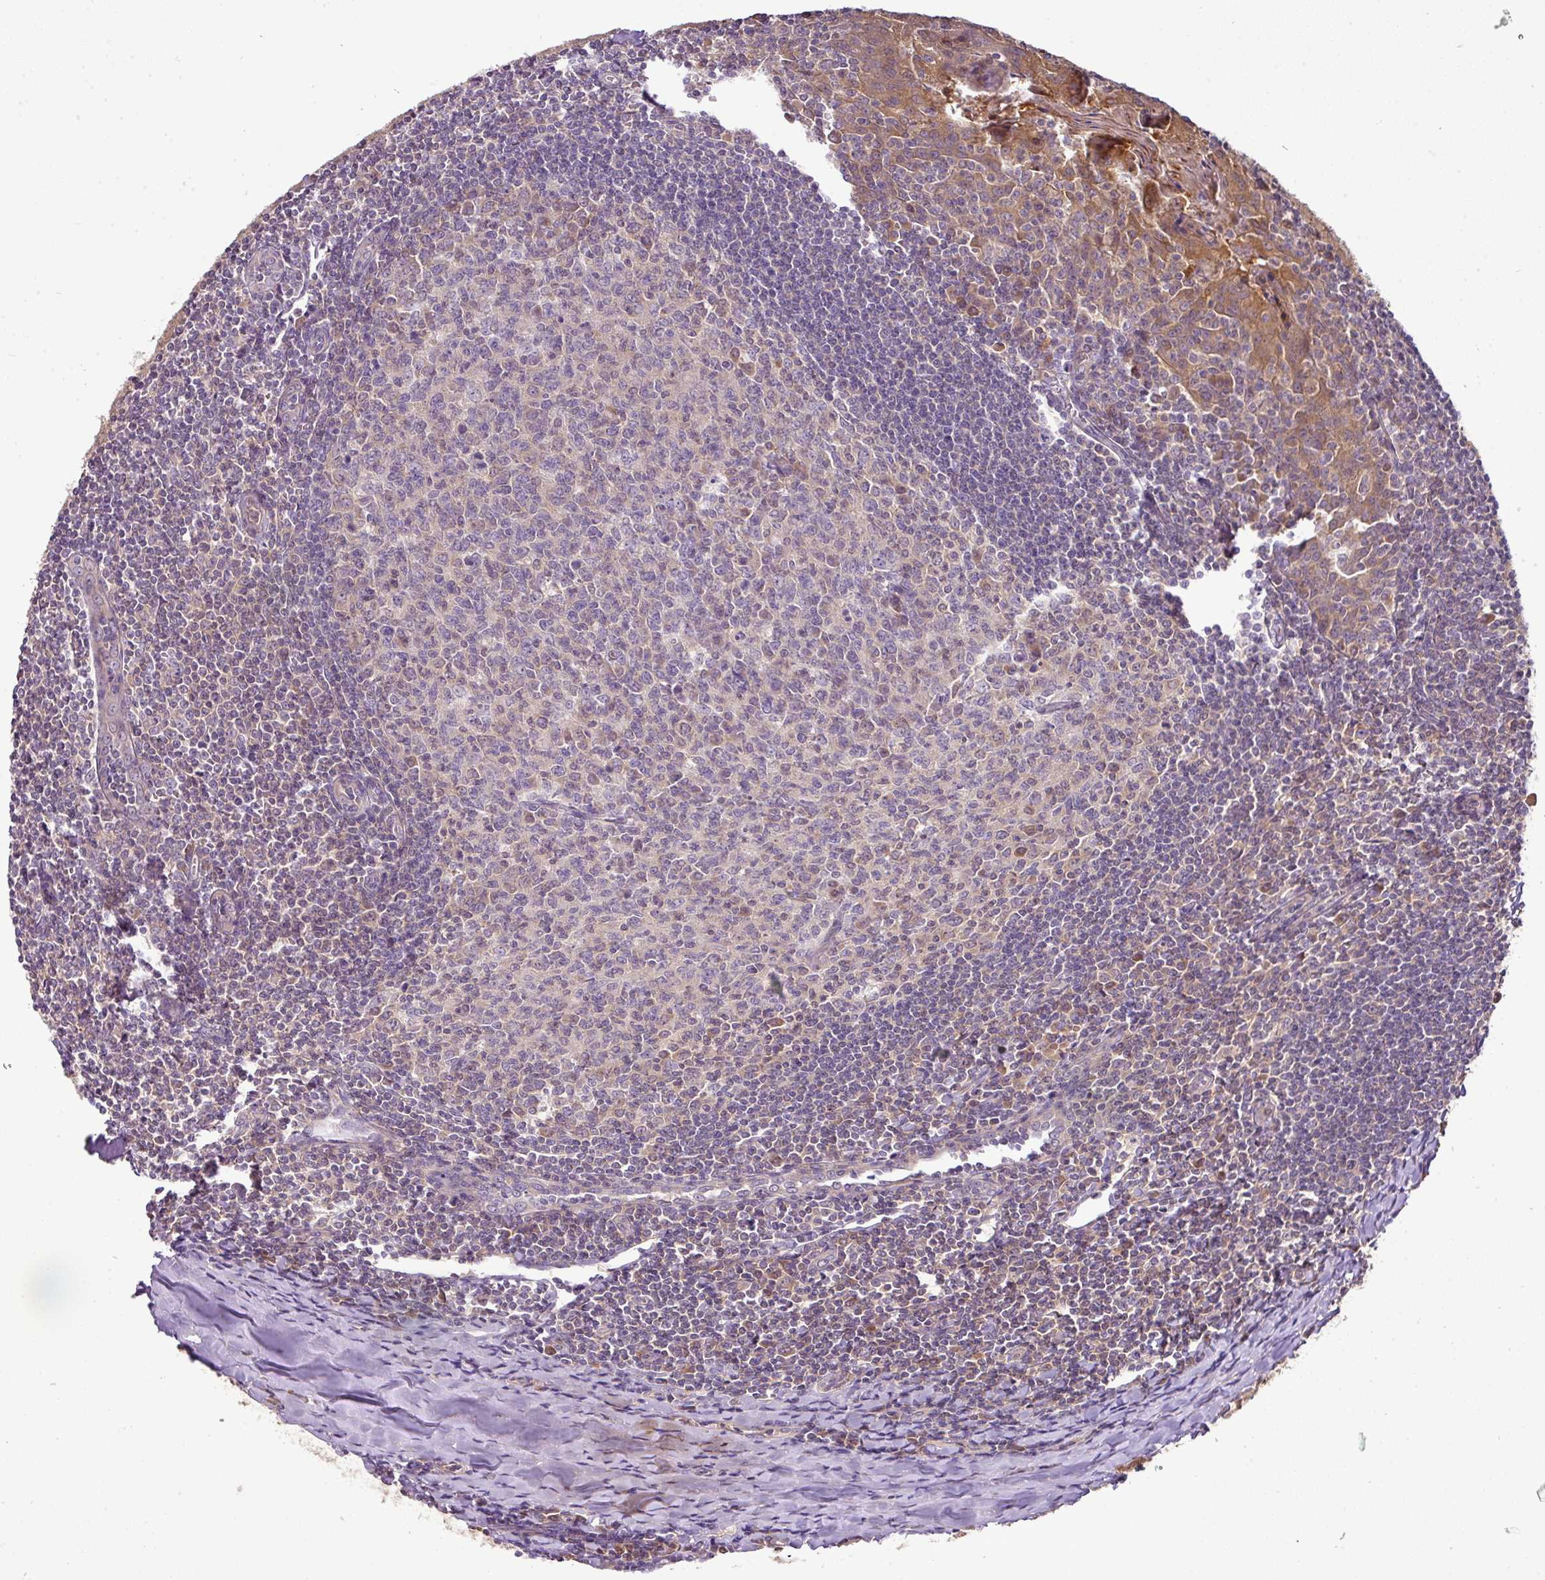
{"staining": {"intensity": "moderate", "quantity": "25%-75%", "location": "cytoplasmic/membranous"}, "tissue": "tonsil", "cell_type": "Germinal center cells", "image_type": "normal", "snomed": [{"axis": "morphology", "description": "Normal tissue, NOS"}, {"axis": "topography", "description": "Tonsil"}], "caption": "Moderate cytoplasmic/membranous protein positivity is present in approximately 25%-75% of germinal center cells in tonsil. (Stains: DAB (3,3'-diaminobenzidine) in brown, nuclei in blue, Microscopy: brightfield microscopy at high magnification).", "gene": "TMEM107", "patient": {"sex": "male", "age": 27}}